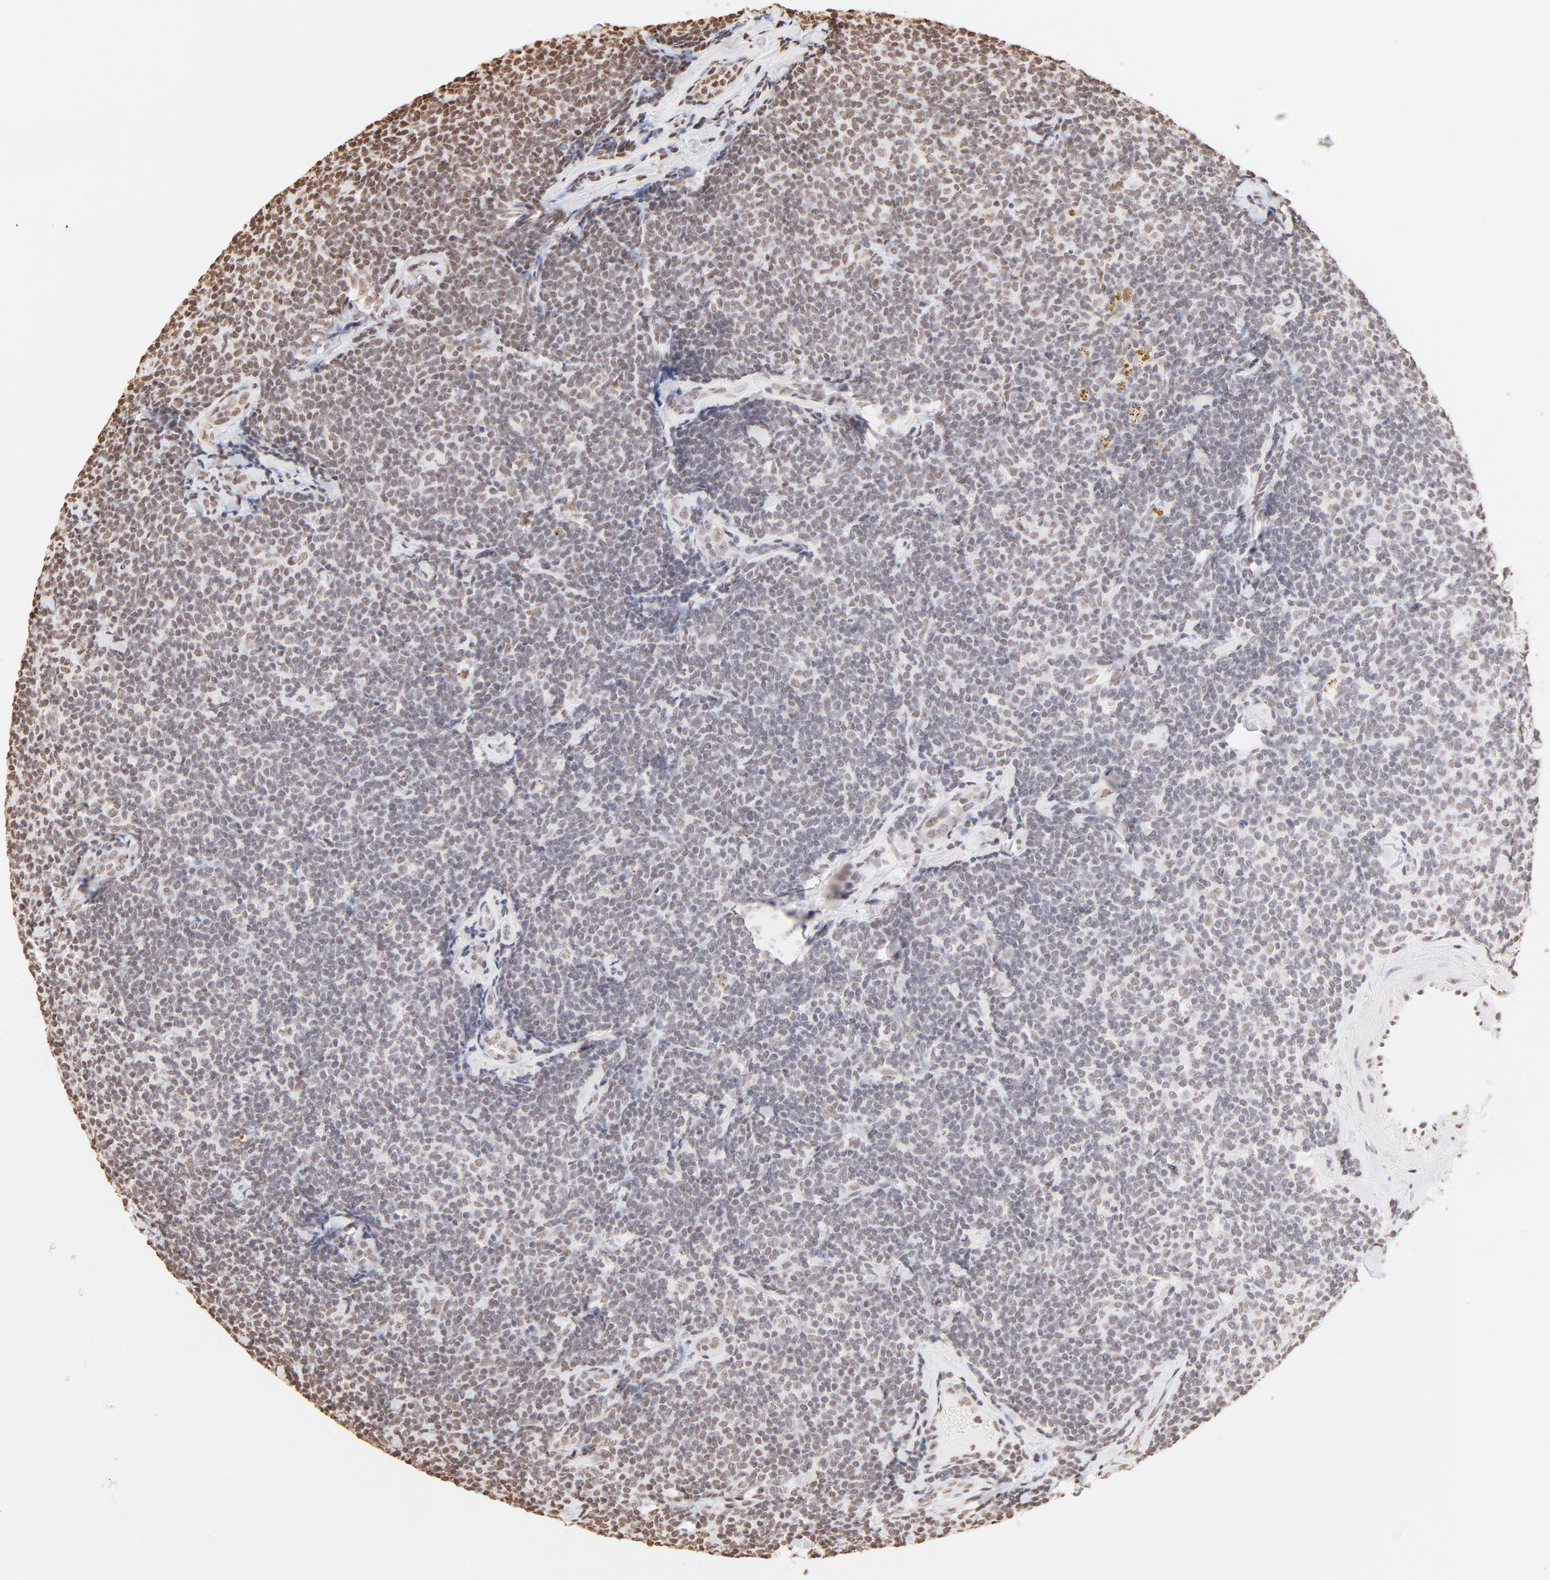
{"staining": {"intensity": "weak", "quantity": "25%-75%", "location": "nuclear"}, "tissue": "lymphoma", "cell_type": "Tumor cells", "image_type": "cancer", "snomed": [{"axis": "morphology", "description": "Malignant lymphoma, non-Hodgkin's type, Low grade"}, {"axis": "topography", "description": "Lymph node"}], "caption": "Weak nuclear protein staining is appreciated in approximately 25%-75% of tumor cells in low-grade malignant lymphoma, non-Hodgkin's type. Using DAB (brown) and hematoxylin (blue) stains, captured at high magnification using brightfield microscopy.", "gene": "ZNF540", "patient": {"sex": "female", "age": 56}}